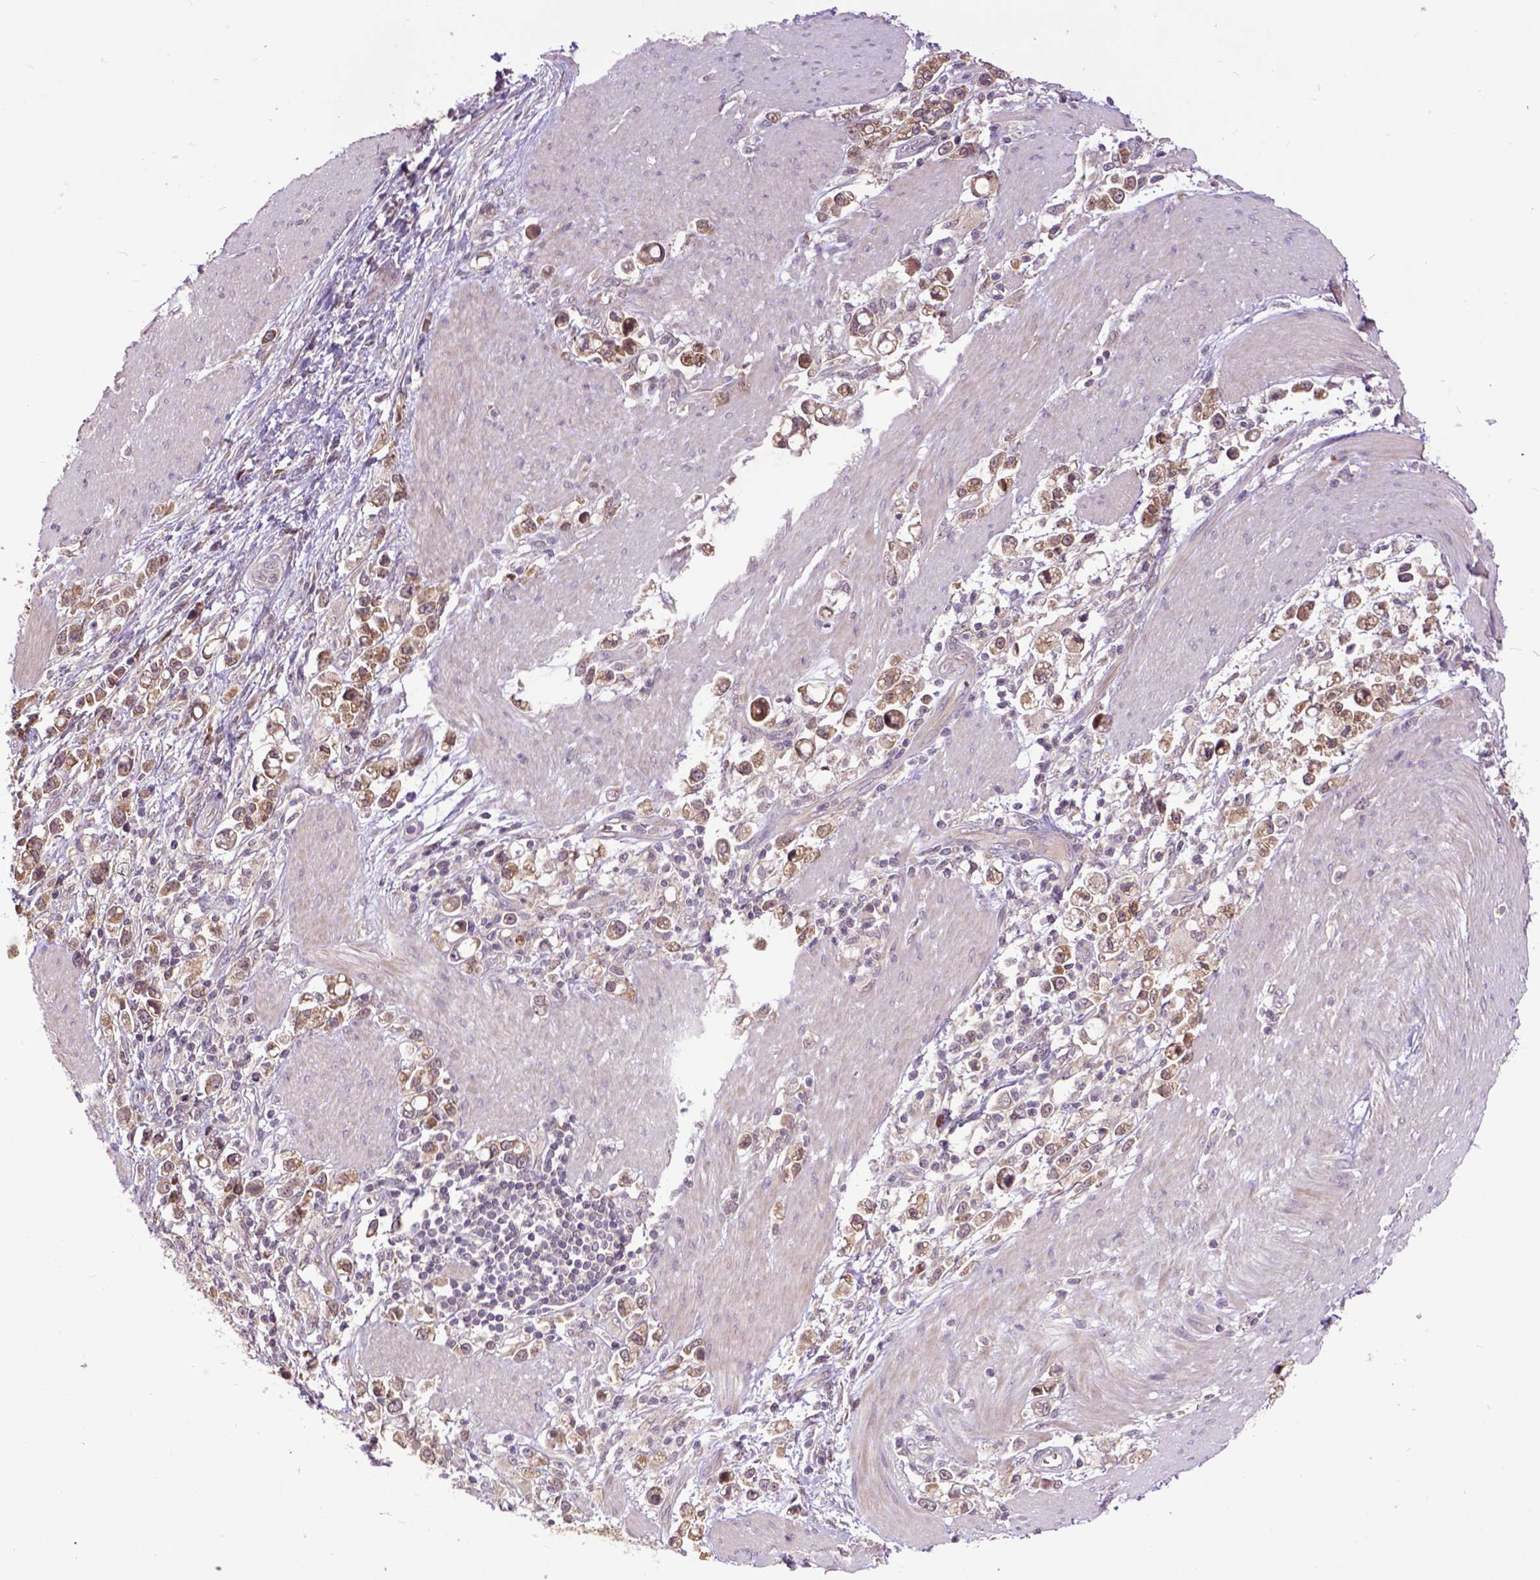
{"staining": {"intensity": "moderate", "quantity": ">75%", "location": "cytoplasmic/membranous"}, "tissue": "stomach cancer", "cell_type": "Tumor cells", "image_type": "cancer", "snomed": [{"axis": "morphology", "description": "Adenocarcinoma, NOS"}, {"axis": "topography", "description": "Stomach"}], "caption": "Immunohistochemical staining of stomach cancer (adenocarcinoma) exhibits moderate cytoplasmic/membranous protein expression in approximately >75% of tumor cells.", "gene": "ARL1", "patient": {"sex": "male", "age": 63}}